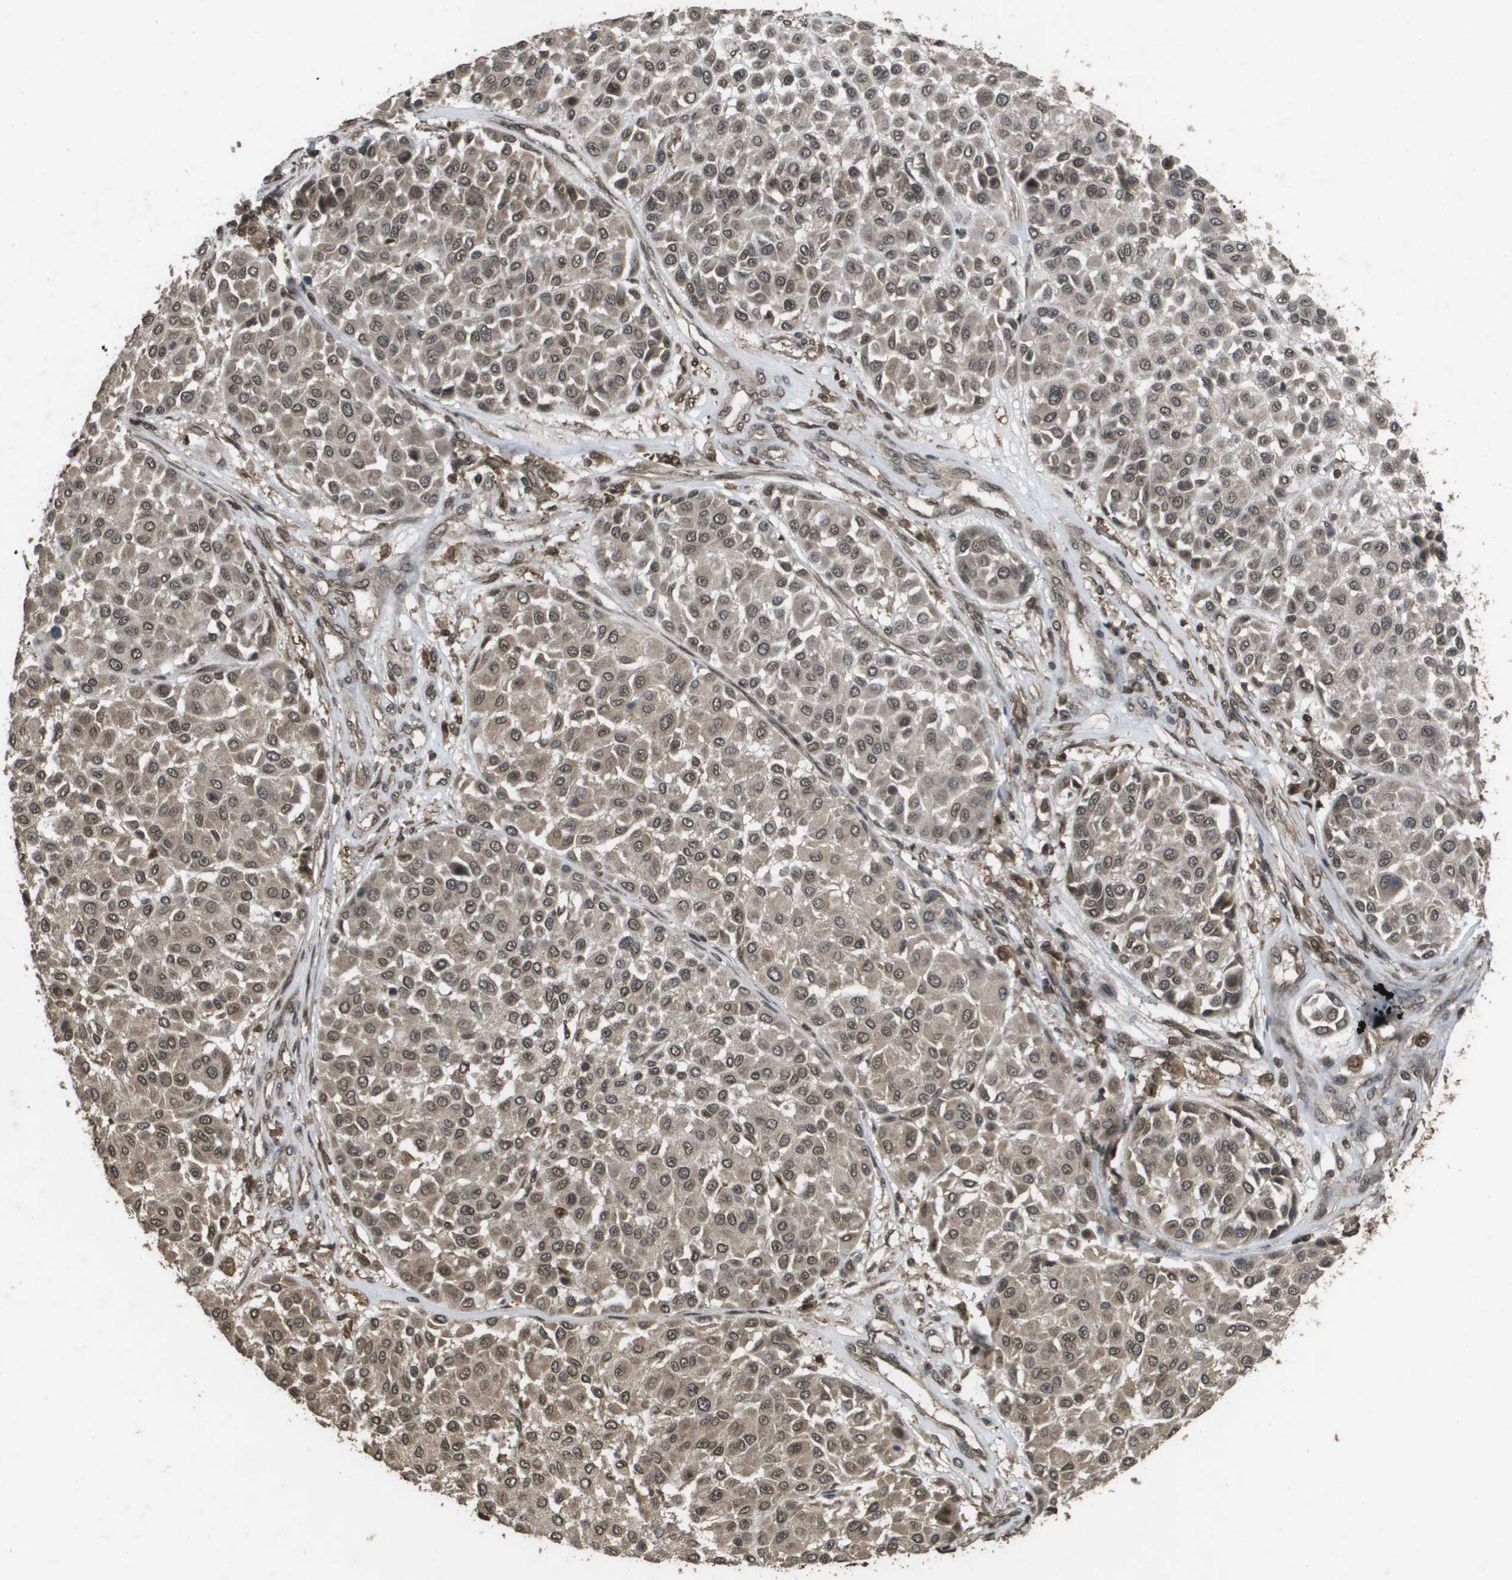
{"staining": {"intensity": "weak", "quantity": ">75%", "location": "cytoplasmic/membranous,nuclear"}, "tissue": "melanoma", "cell_type": "Tumor cells", "image_type": "cancer", "snomed": [{"axis": "morphology", "description": "Malignant melanoma, Metastatic site"}, {"axis": "topography", "description": "Soft tissue"}], "caption": "A brown stain labels weak cytoplasmic/membranous and nuclear expression of a protein in melanoma tumor cells.", "gene": "AXIN2", "patient": {"sex": "male", "age": 41}}